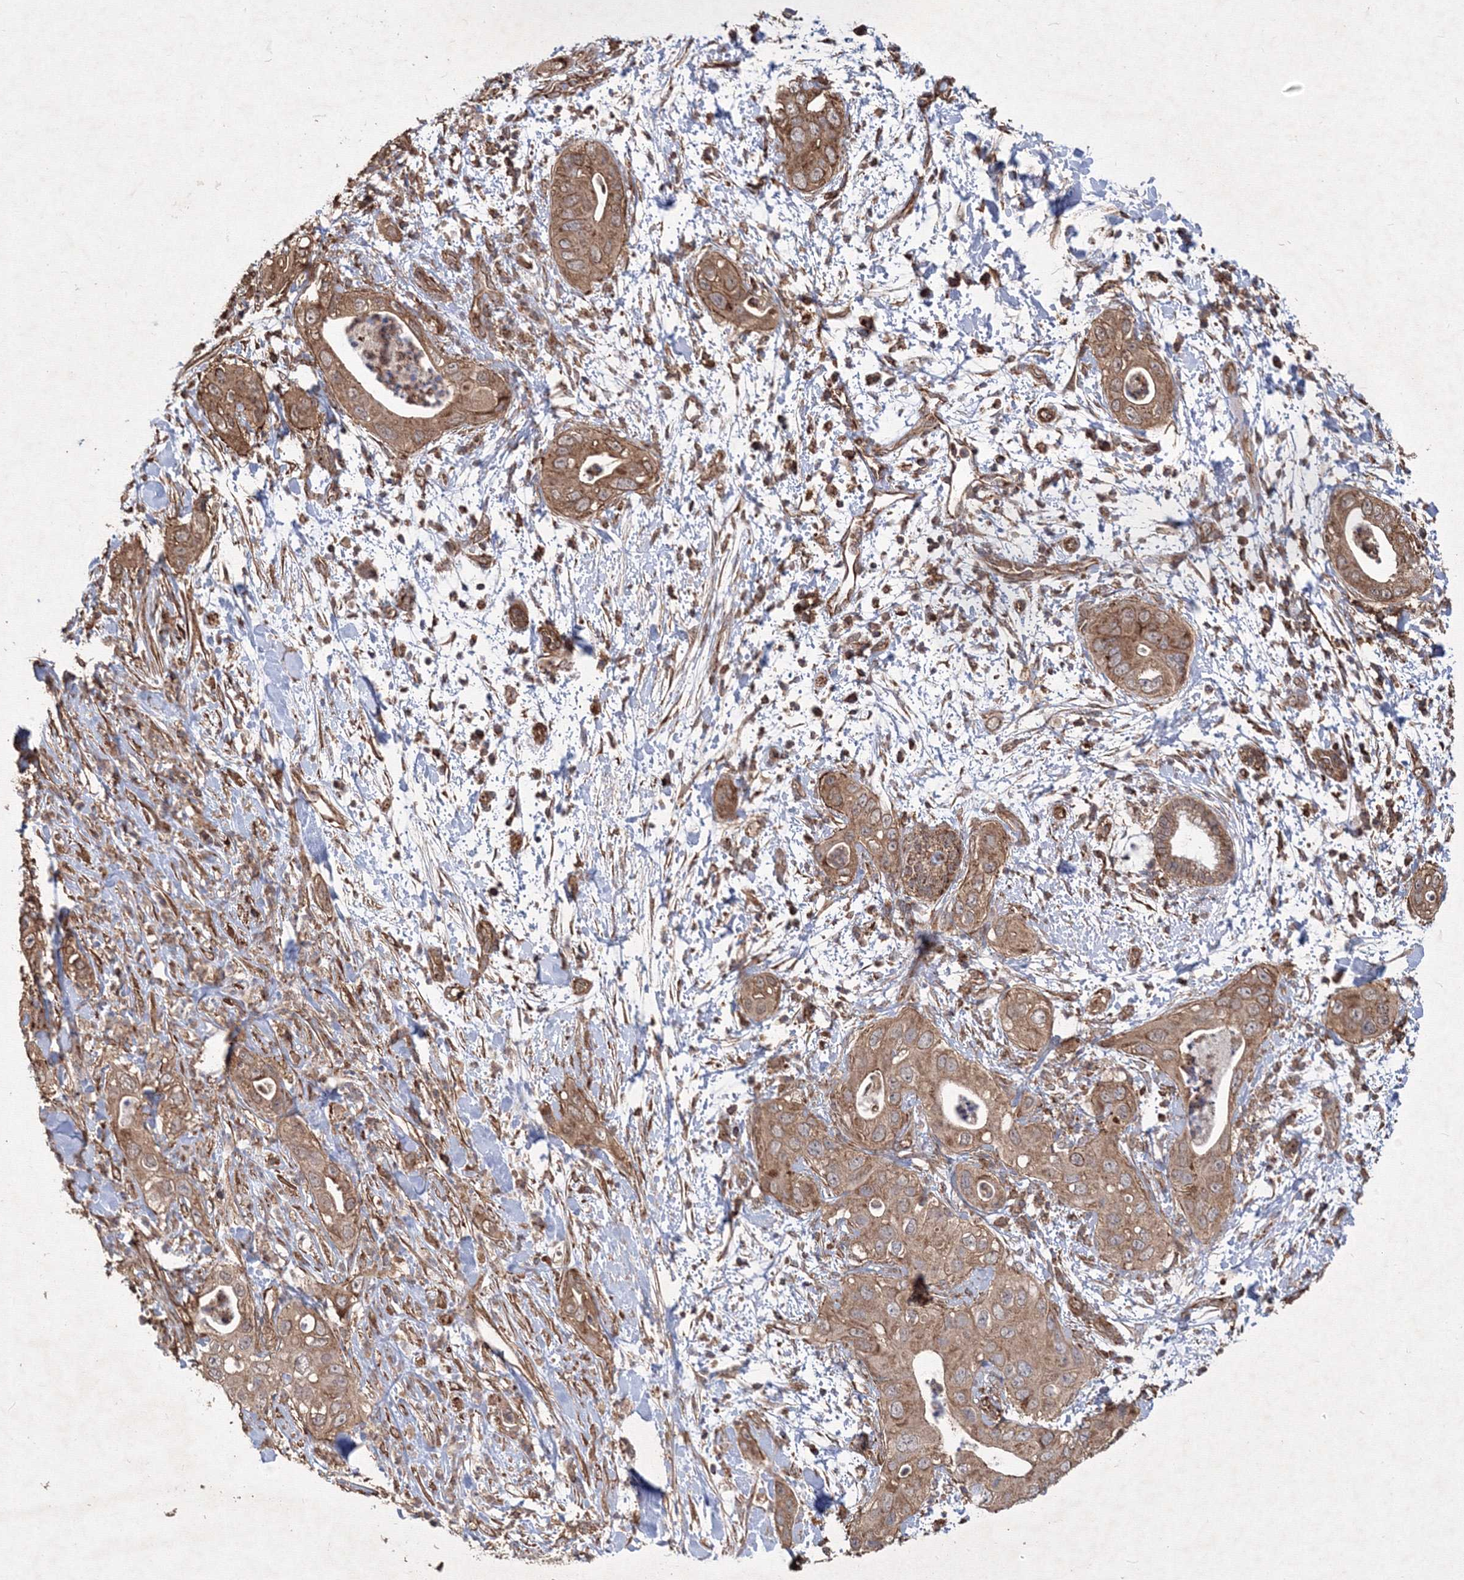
{"staining": {"intensity": "moderate", "quantity": ">75%", "location": "cytoplasmic/membranous"}, "tissue": "pancreatic cancer", "cell_type": "Tumor cells", "image_type": "cancer", "snomed": [{"axis": "morphology", "description": "Adenocarcinoma, NOS"}, {"axis": "topography", "description": "Pancreas"}], "caption": "A histopathology image showing moderate cytoplasmic/membranous expression in about >75% of tumor cells in adenocarcinoma (pancreatic), as visualized by brown immunohistochemical staining.", "gene": "TMEM139", "patient": {"sex": "female", "age": 78}}